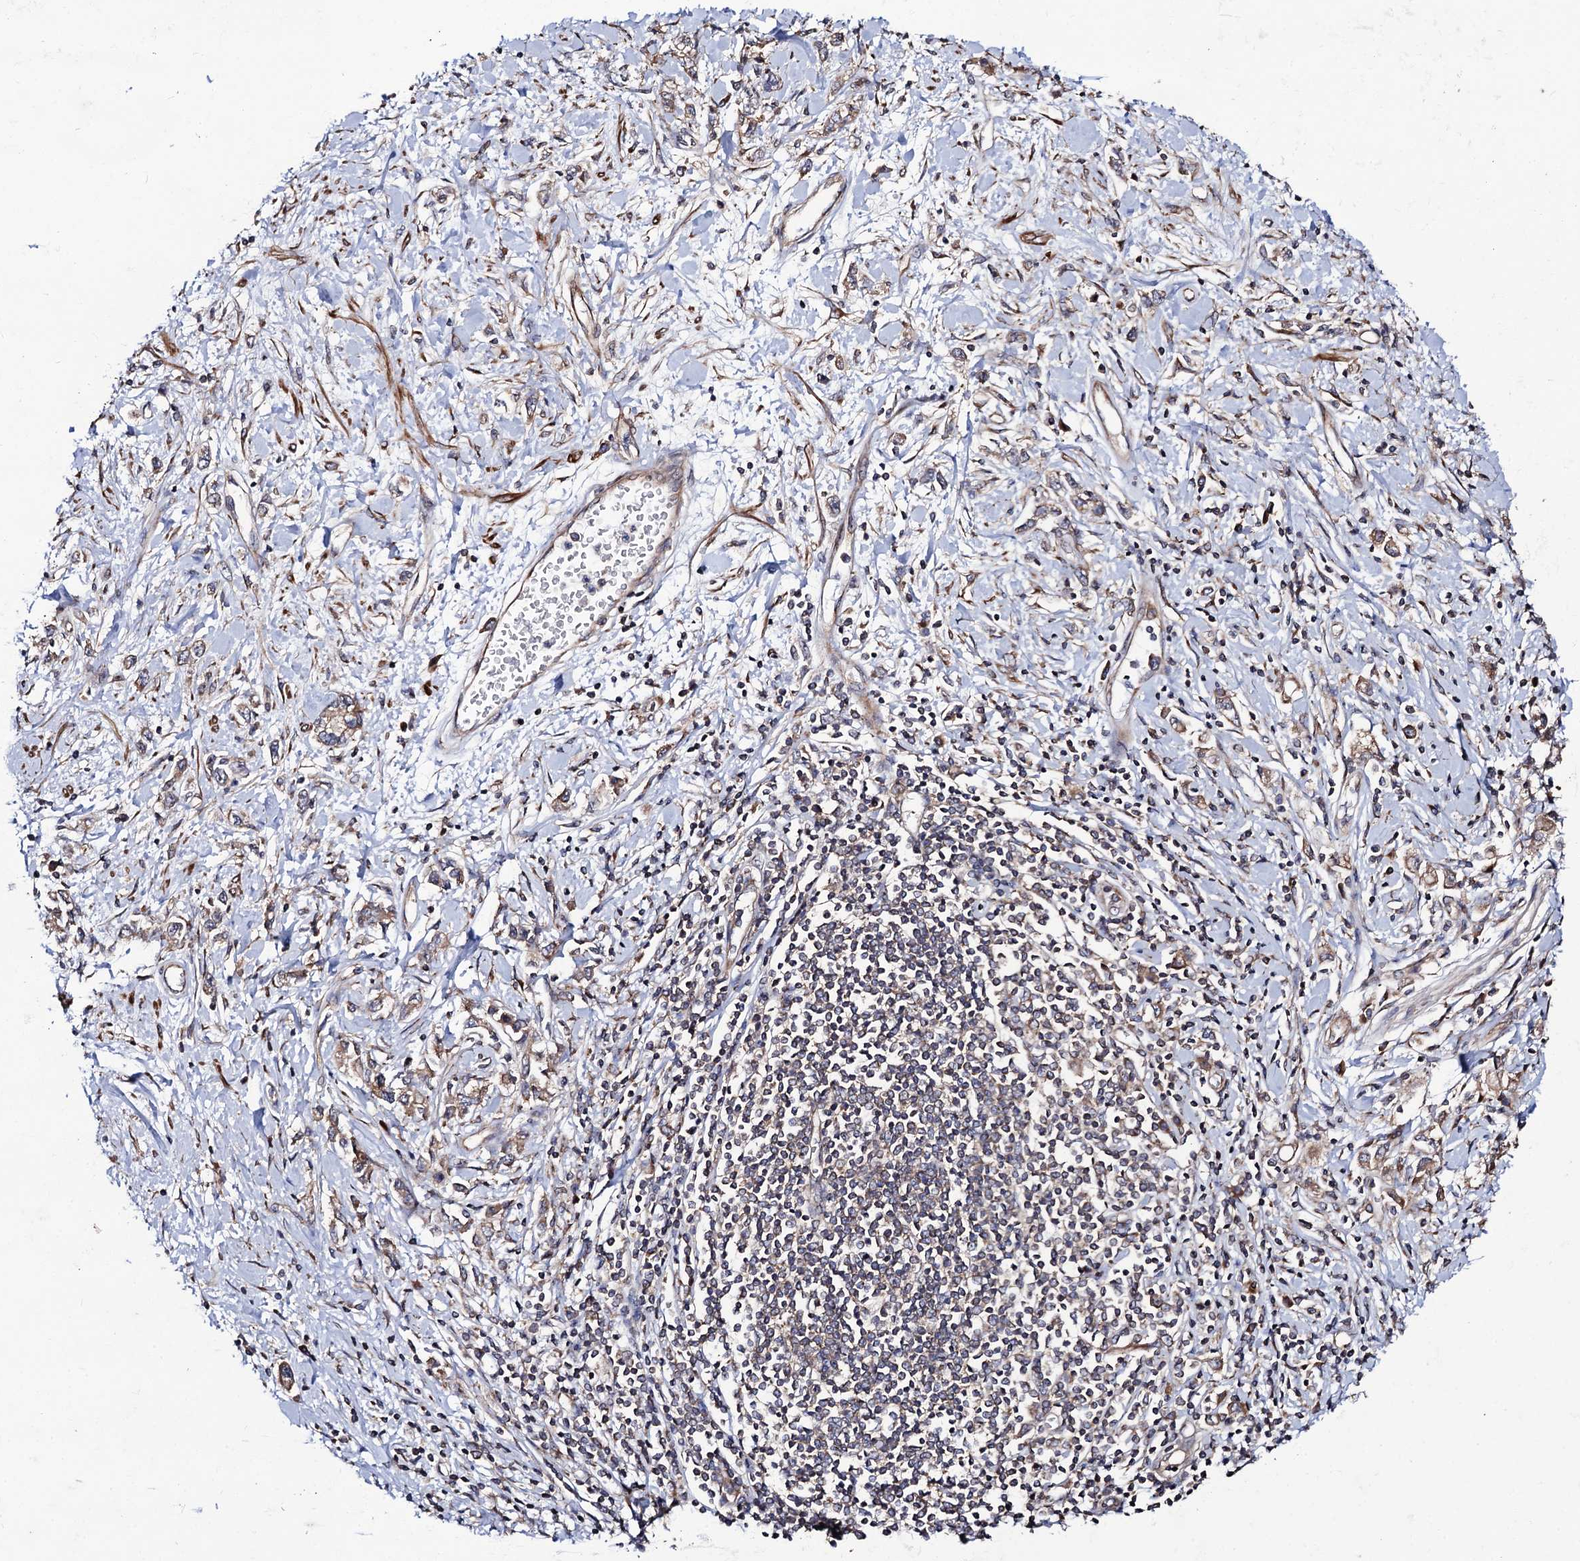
{"staining": {"intensity": "moderate", "quantity": ">75%", "location": "cytoplasmic/membranous"}, "tissue": "stomach cancer", "cell_type": "Tumor cells", "image_type": "cancer", "snomed": [{"axis": "morphology", "description": "Adenocarcinoma, NOS"}, {"axis": "topography", "description": "Stomach"}], "caption": "A brown stain labels moderate cytoplasmic/membranous positivity of a protein in human adenocarcinoma (stomach) tumor cells.", "gene": "DYDC1", "patient": {"sex": "female", "age": 76}}